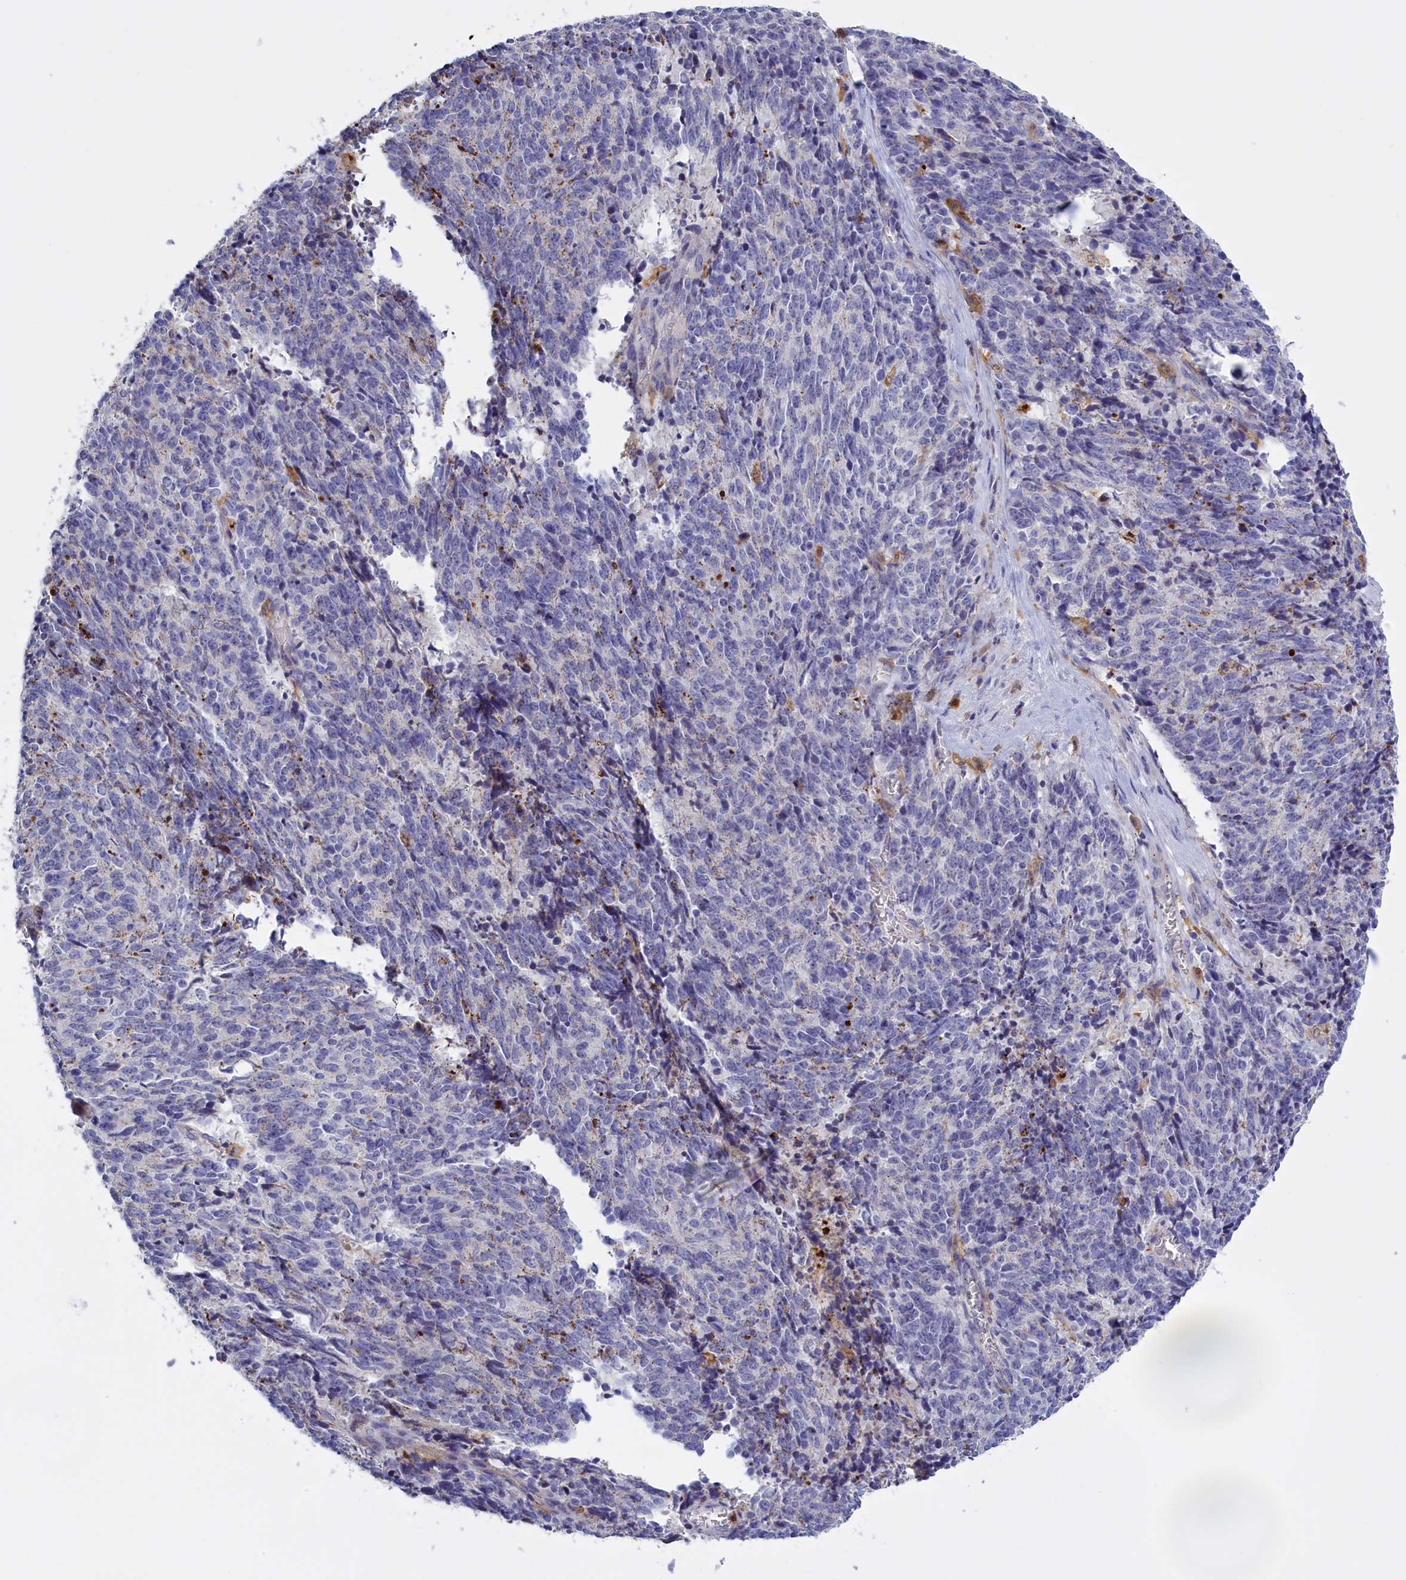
{"staining": {"intensity": "negative", "quantity": "none", "location": "none"}, "tissue": "cervical cancer", "cell_type": "Tumor cells", "image_type": "cancer", "snomed": [{"axis": "morphology", "description": "Squamous cell carcinoma, NOS"}, {"axis": "topography", "description": "Cervix"}], "caption": "Cervical squamous cell carcinoma was stained to show a protein in brown. There is no significant positivity in tumor cells. (IHC, brightfield microscopy, high magnification).", "gene": "FAM149B1", "patient": {"sex": "female", "age": 29}}